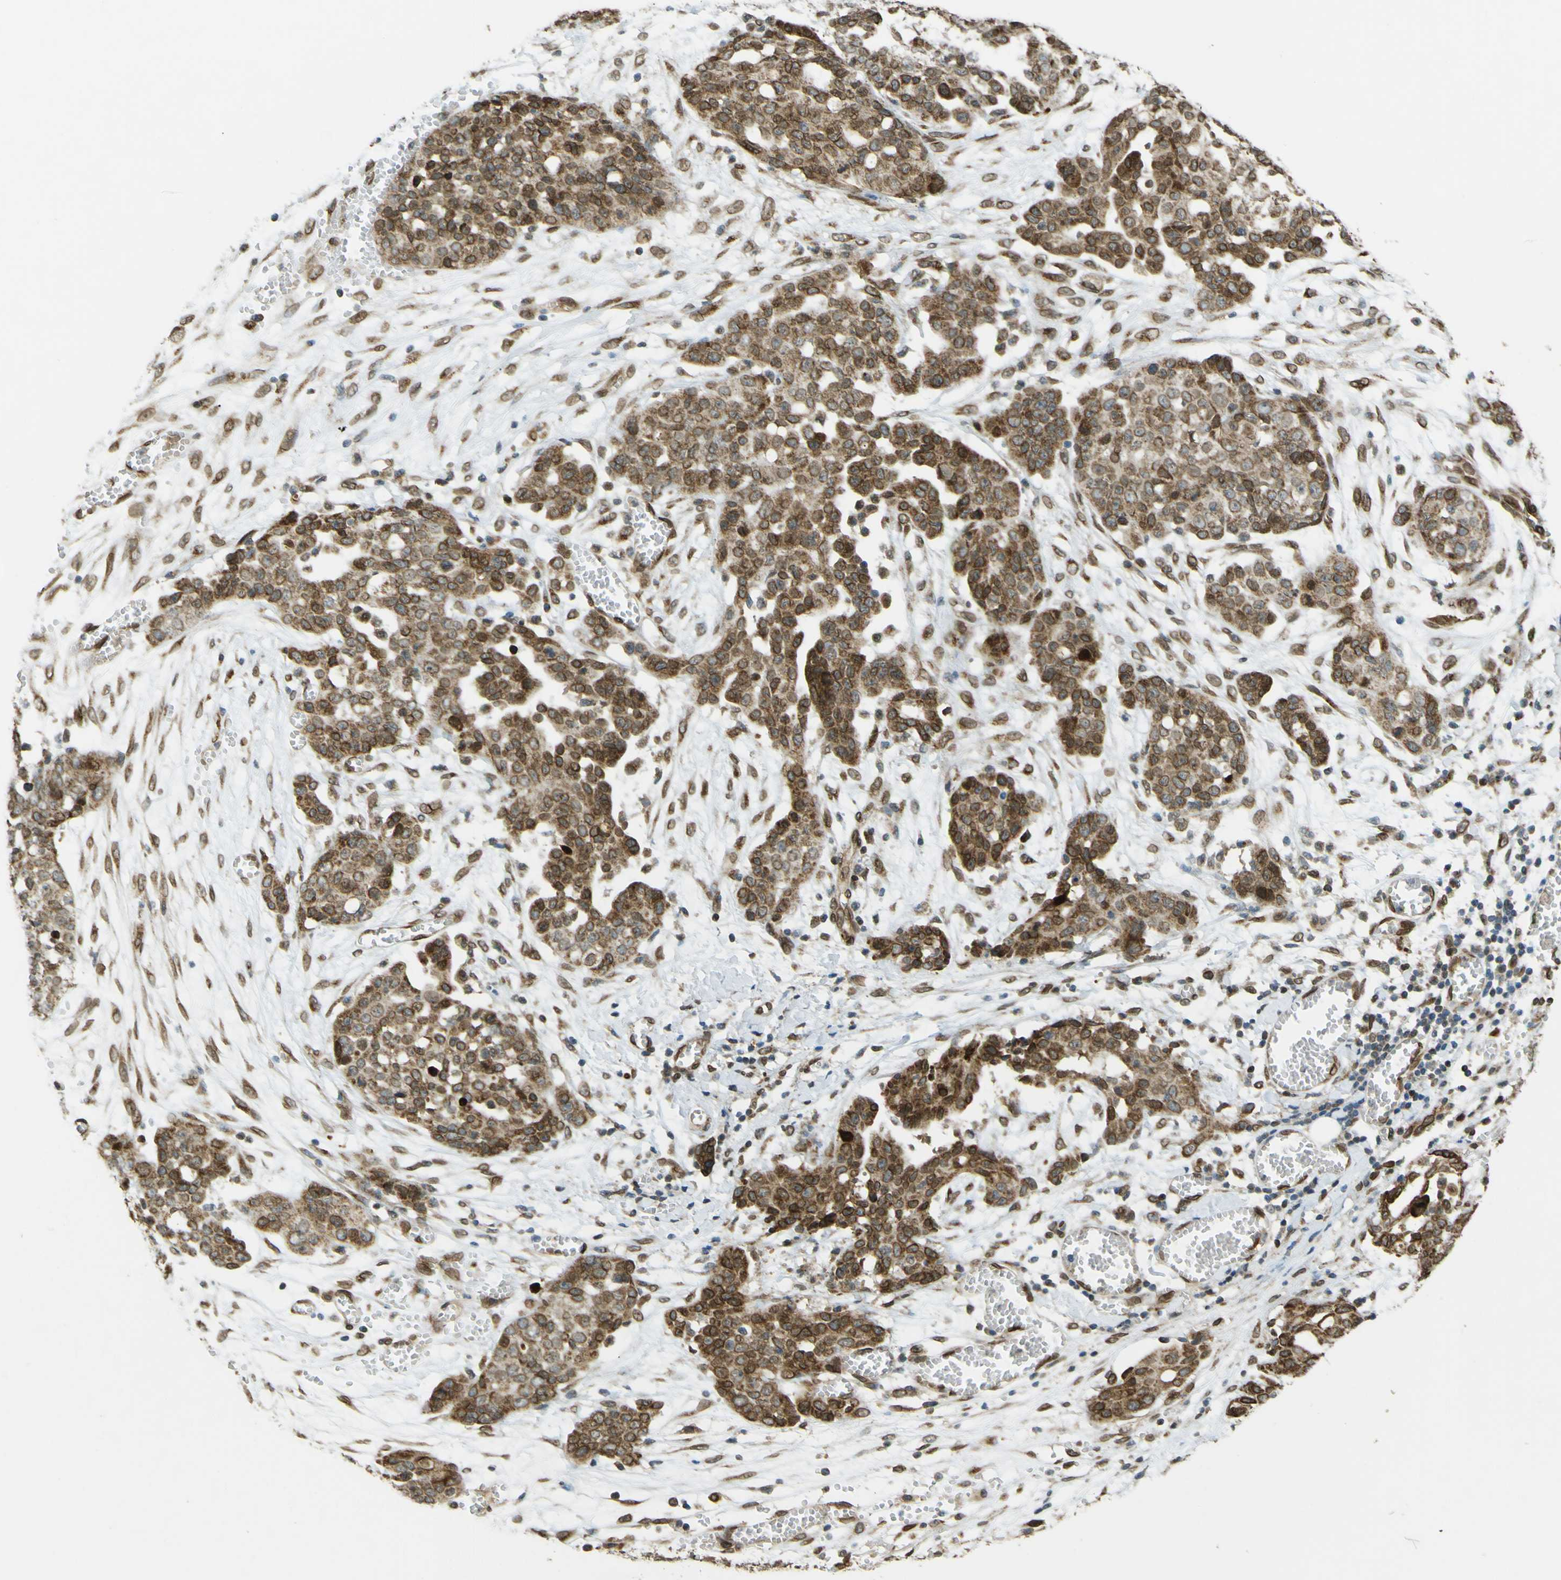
{"staining": {"intensity": "moderate", "quantity": ">75%", "location": "cytoplasmic/membranous,nuclear"}, "tissue": "ovarian cancer", "cell_type": "Tumor cells", "image_type": "cancer", "snomed": [{"axis": "morphology", "description": "Cystadenocarcinoma, serous, NOS"}, {"axis": "topography", "description": "Soft tissue"}, {"axis": "topography", "description": "Ovary"}], "caption": "A high-resolution image shows immunohistochemistry staining of ovarian serous cystadenocarcinoma, which demonstrates moderate cytoplasmic/membranous and nuclear staining in approximately >75% of tumor cells. Using DAB (3,3'-diaminobenzidine) (brown) and hematoxylin (blue) stains, captured at high magnification using brightfield microscopy.", "gene": "GALNT1", "patient": {"sex": "female", "age": 57}}